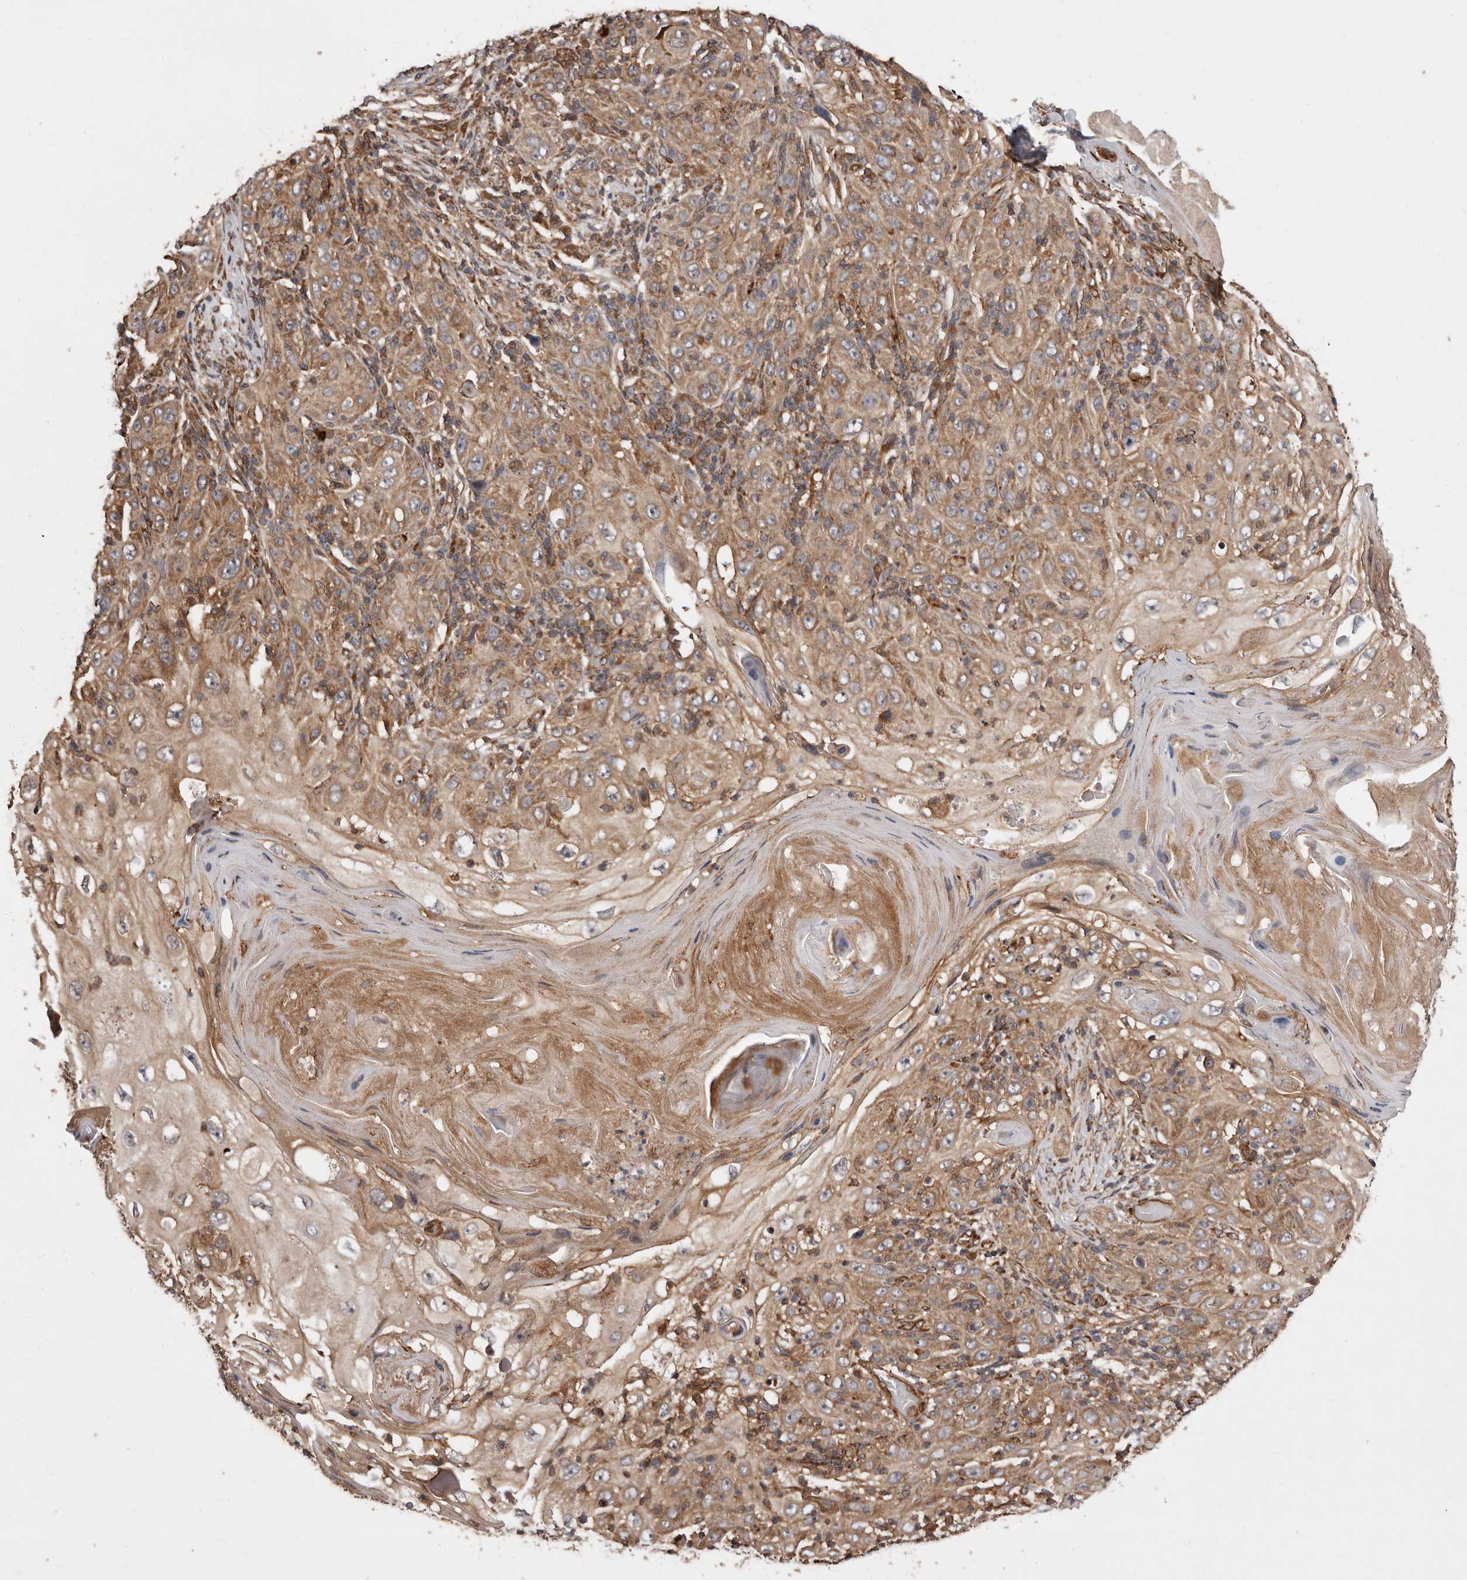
{"staining": {"intensity": "moderate", "quantity": ">75%", "location": "cytoplasmic/membranous"}, "tissue": "skin cancer", "cell_type": "Tumor cells", "image_type": "cancer", "snomed": [{"axis": "morphology", "description": "Squamous cell carcinoma, NOS"}, {"axis": "topography", "description": "Skin"}], "caption": "There is medium levels of moderate cytoplasmic/membranous staining in tumor cells of squamous cell carcinoma (skin), as demonstrated by immunohistochemical staining (brown color).", "gene": "FLAD1", "patient": {"sex": "female", "age": 88}}